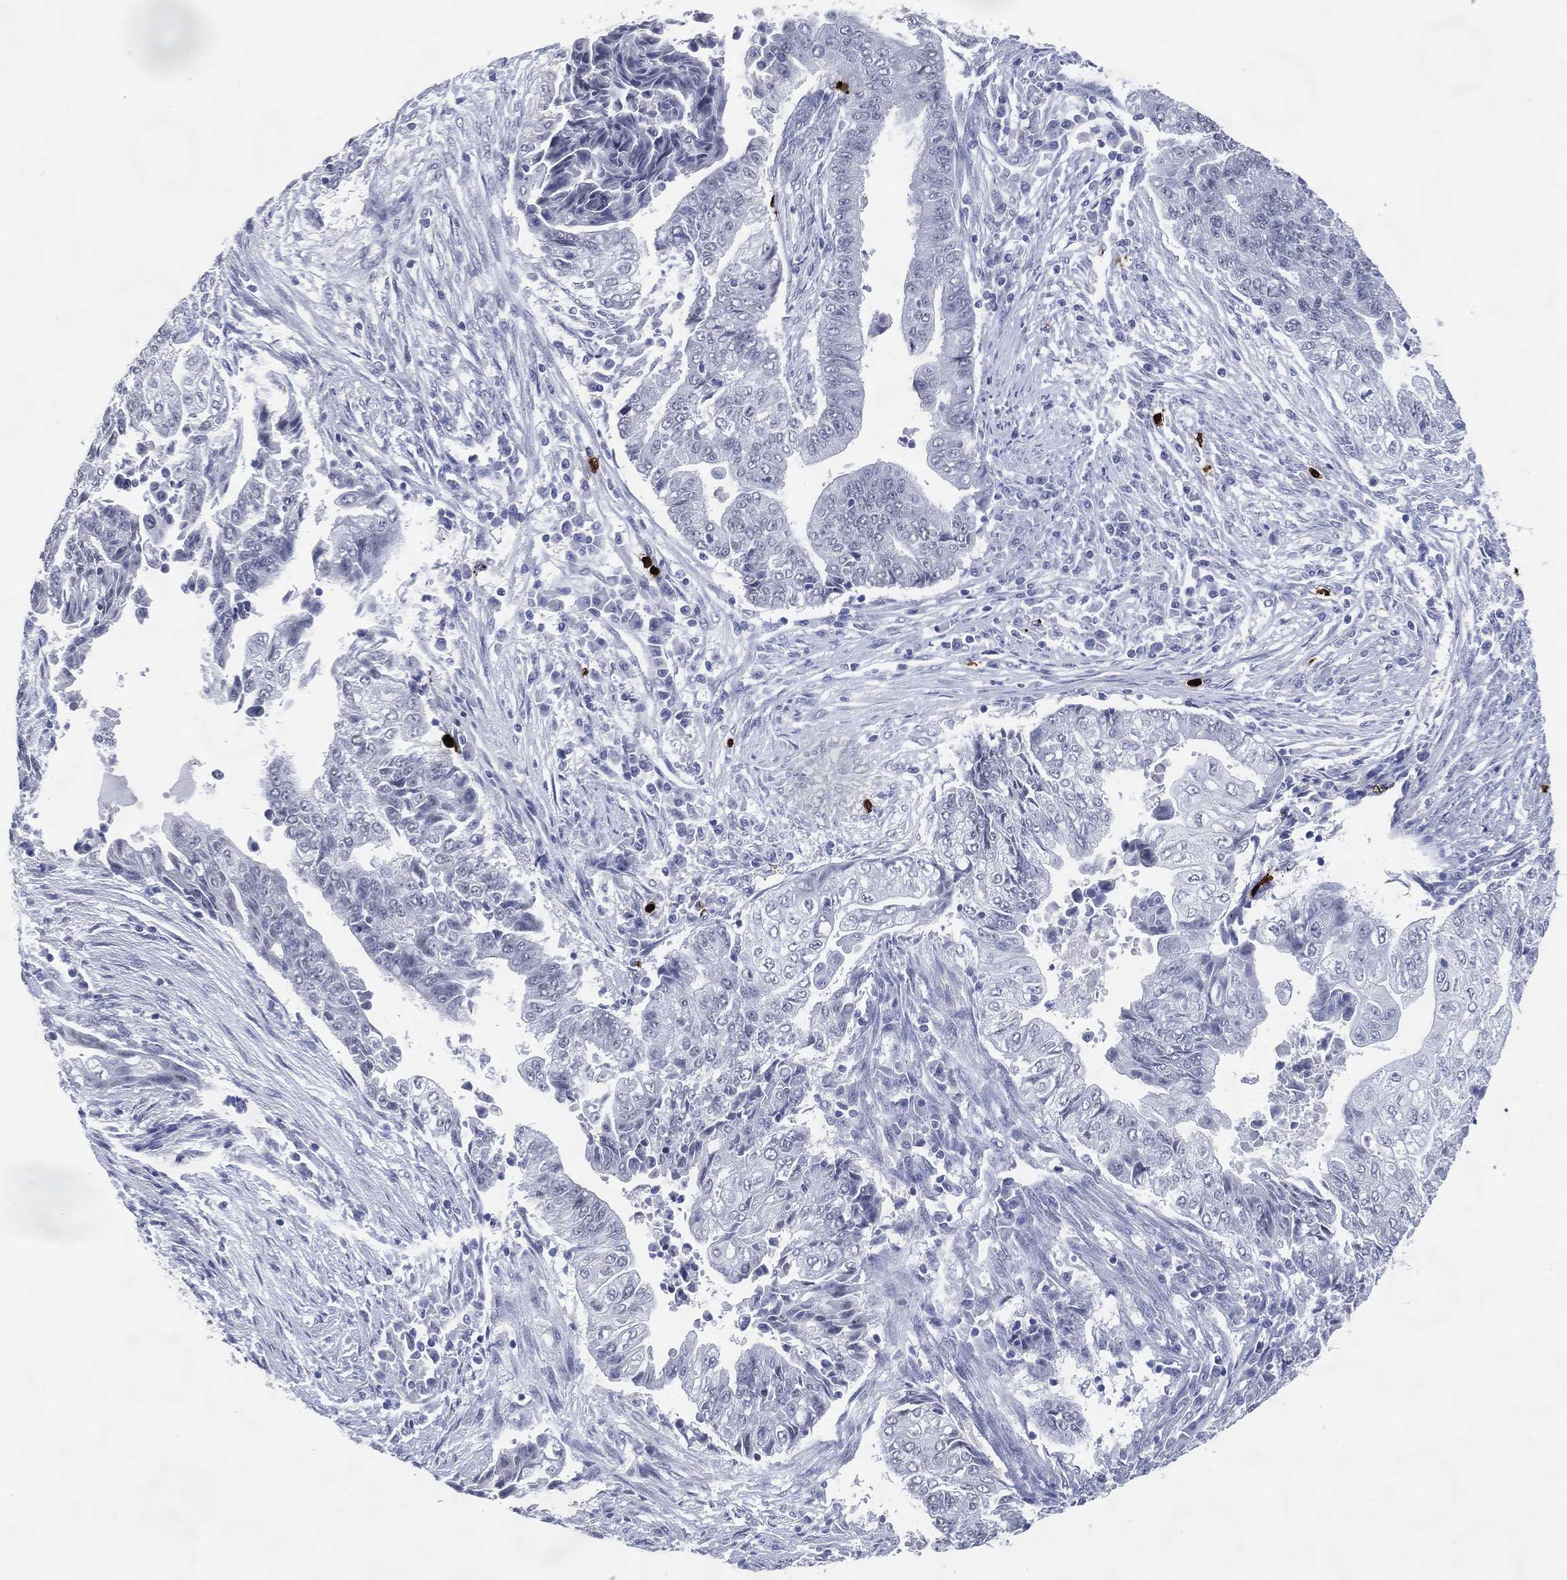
{"staining": {"intensity": "negative", "quantity": "none", "location": "none"}, "tissue": "endometrial cancer", "cell_type": "Tumor cells", "image_type": "cancer", "snomed": [{"axis": "morphology", "description": "Adenocarcinoma, NOS"}, {"axis": "topography", "description": "Uterus"}, {"axis": "topography", "description": "Endometrium"}], "caption": "DAB immunohistochemical staining of endometrial cancer displays no significant expression in tumor cells.", "gene": "CFAP58", "patient": {"sex": "female", "age": 54}}